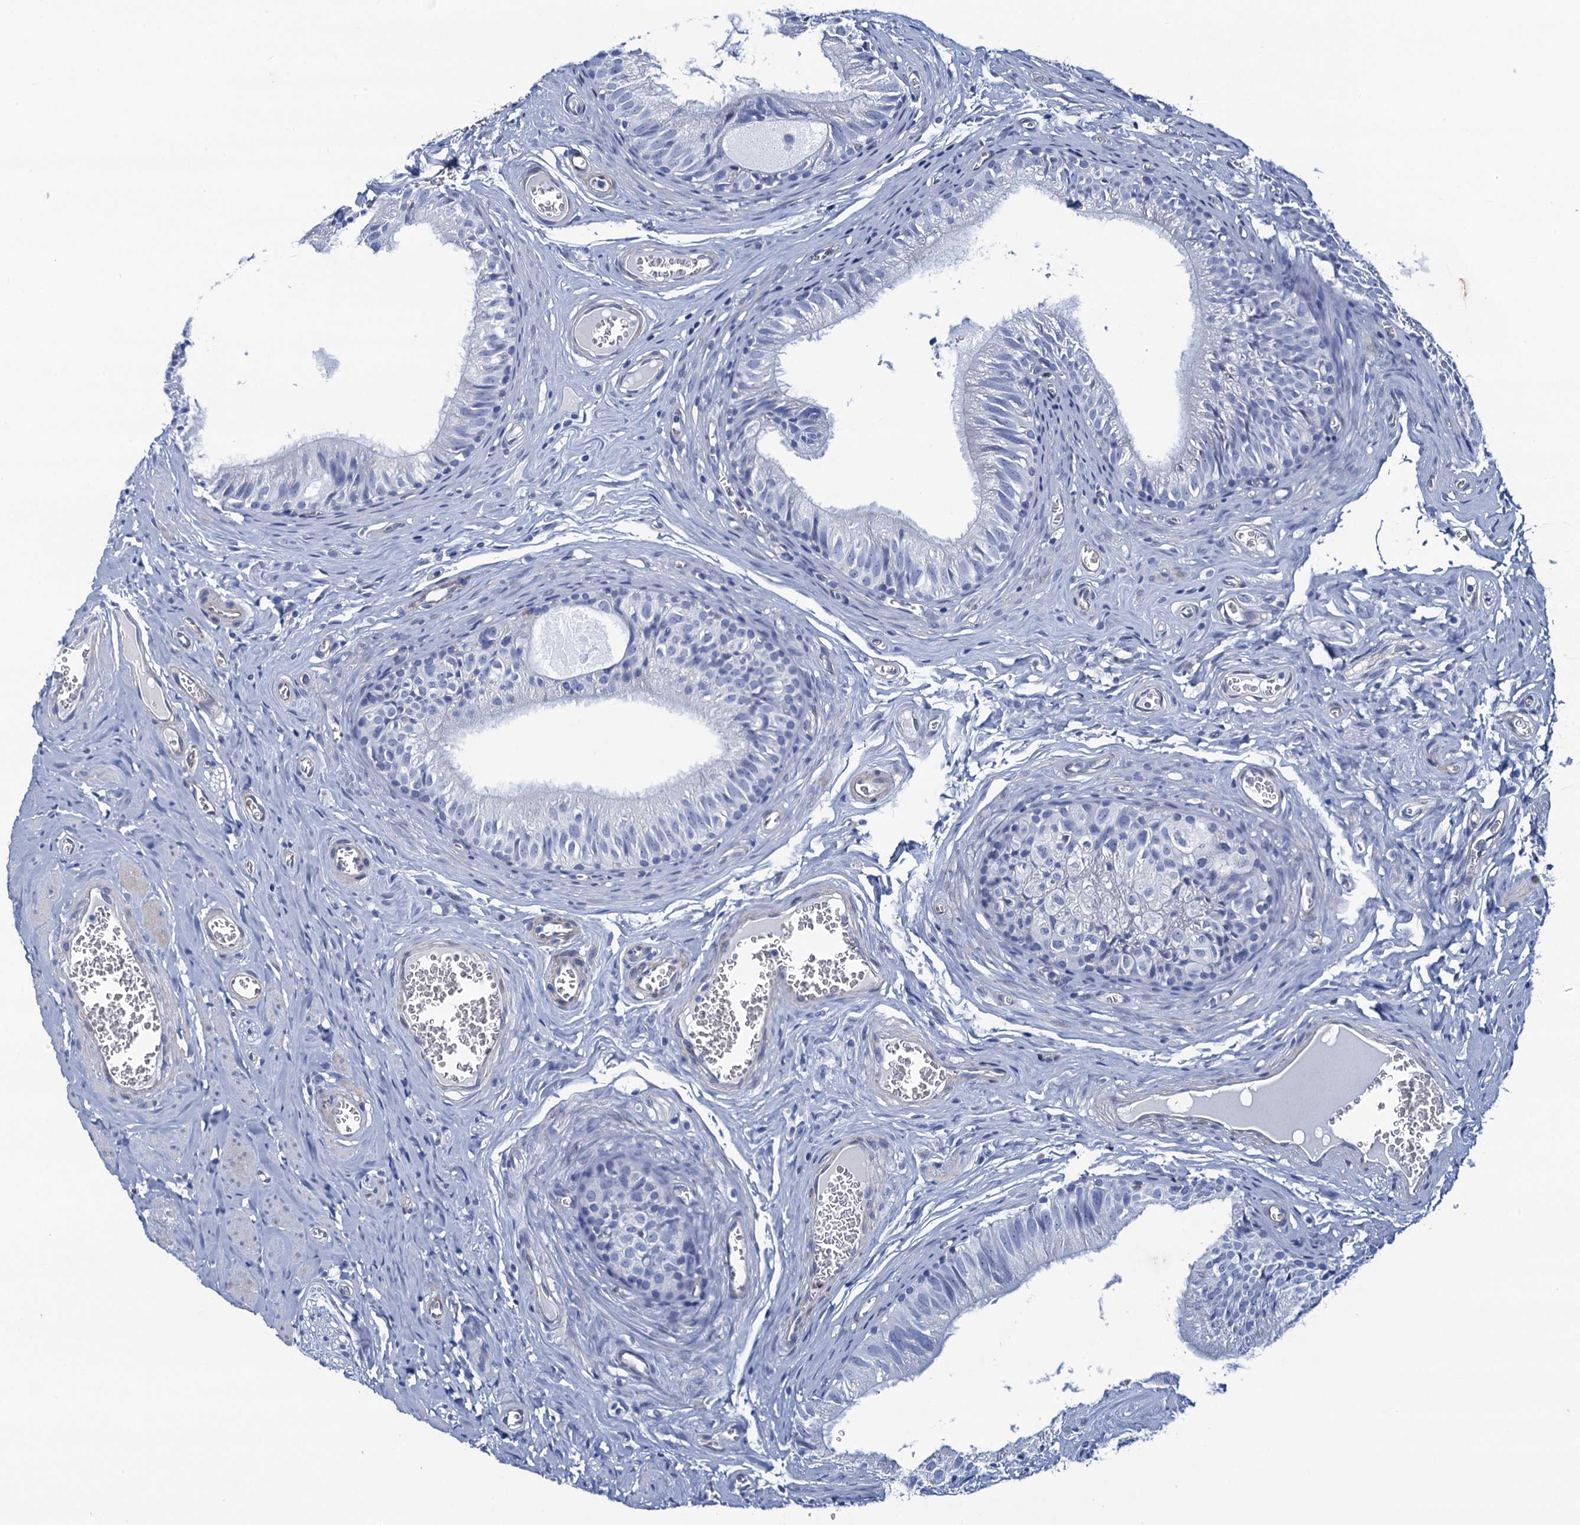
{"staining": {"intensity": "negative", "quantity": "none", "location": "none"}, "tissue": "epididymis", "cell_type": "Glandular cells", "image_type": "normal", "snomed": [{"axis": "morphology", "description": "Normal tissue, NOS"}, {"axis": "topography", "description": "Epididymis"}], "caption": "Immunohistochemistry (IHC) histopathology image of unremarkable human epididymis stained for a protein (brown), which exhibits no positivity in glandular cells.", "gene": "RHCG", "patient": {"sex": "male", "age": 42}}